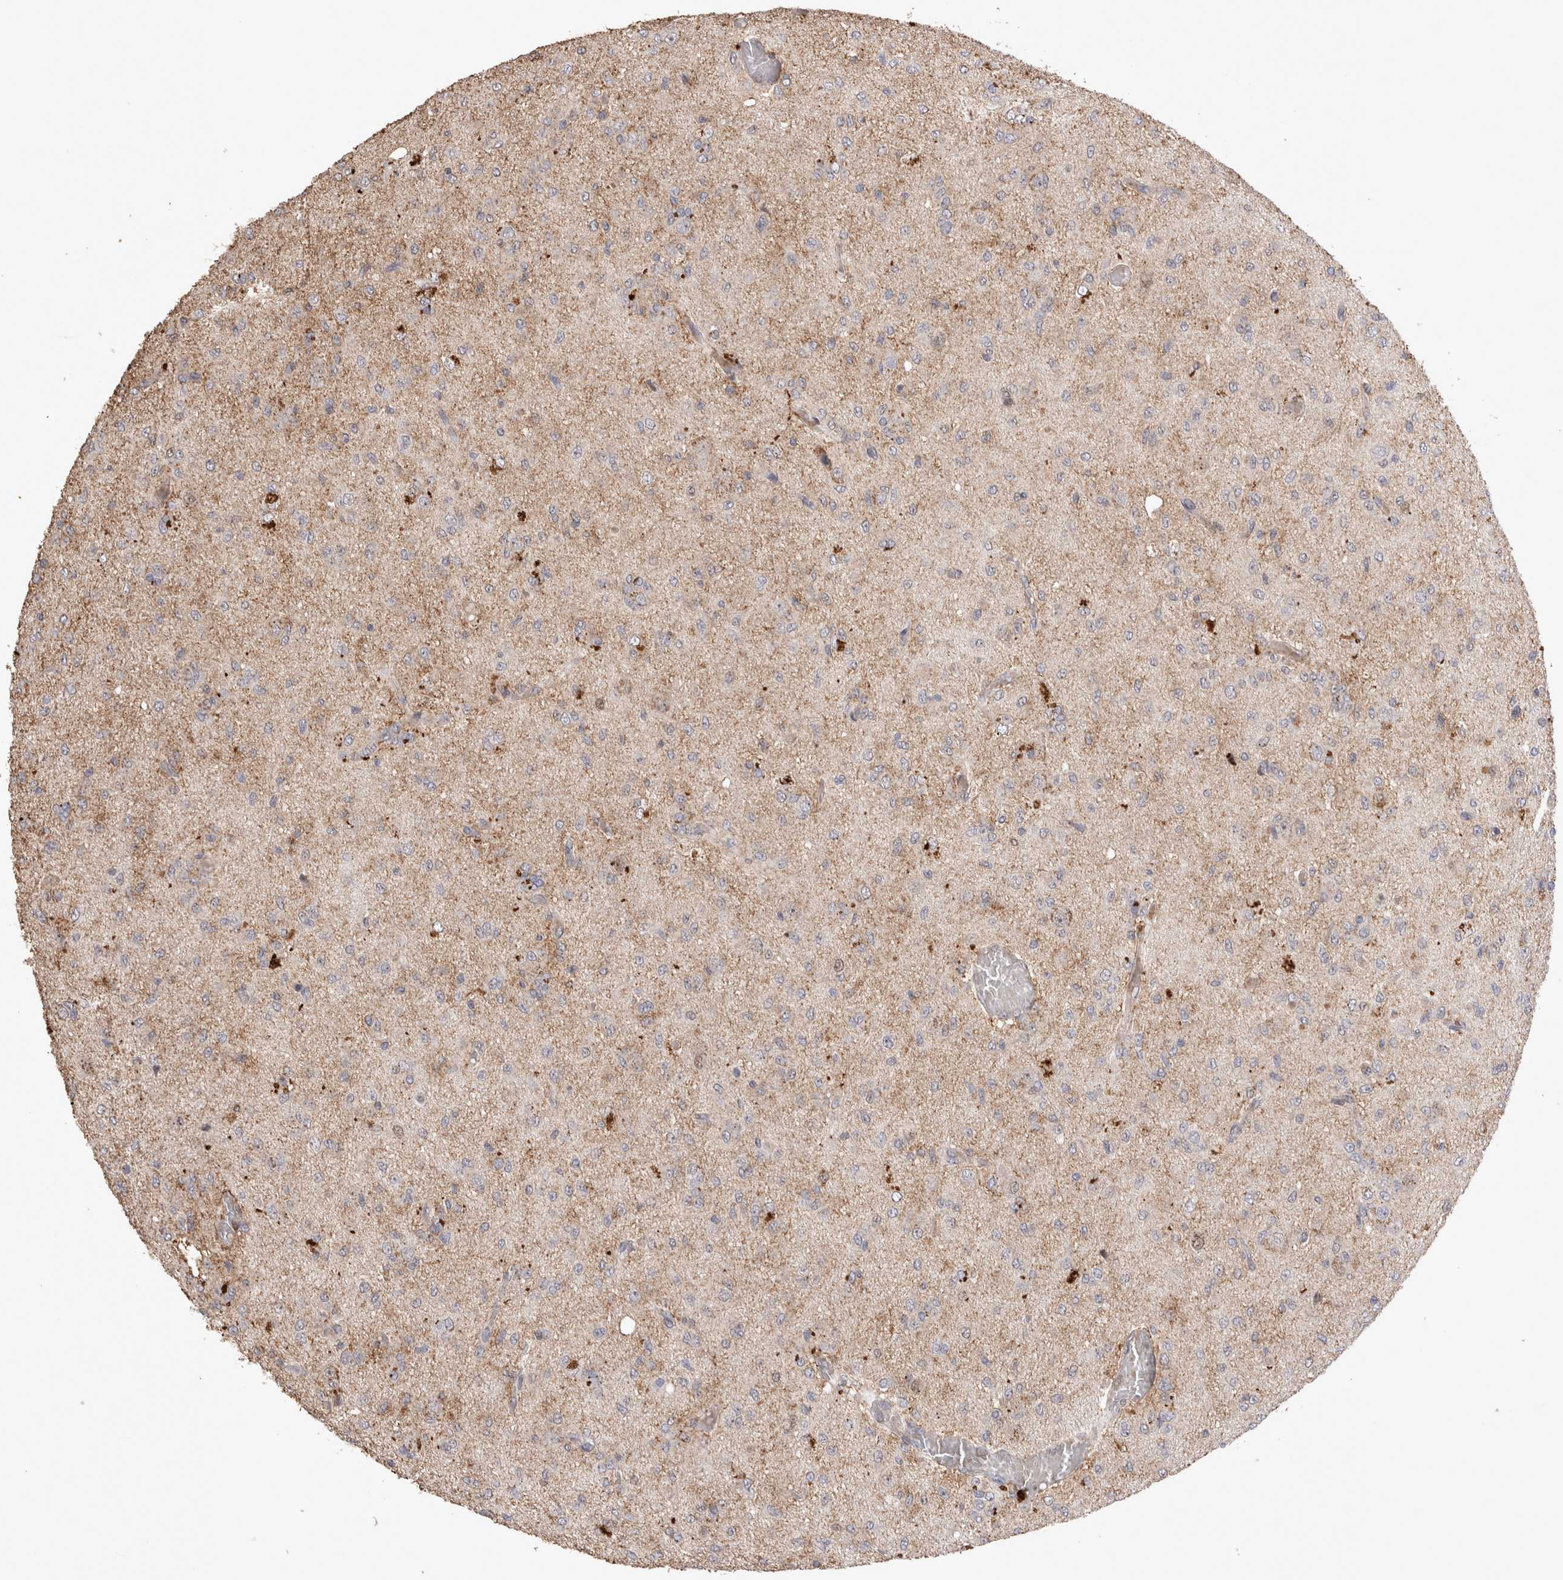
{"staining": {"intensity": "negative", "quantity": "none", "location": "none"}, "tissue": "glioma", "cell_type": "Tumor cells", "image_type": "cancer", "snomed": [{"axis": "morphology", "description": "Glioma, malignant, High grade"}, {"axis": "topography", "description": "Brain"}], "caption": "Image shows no protein positivity in tumor cells of glioma tissue.", "gene": "STK11", "patient": {"sex": "female", "age": 59}}